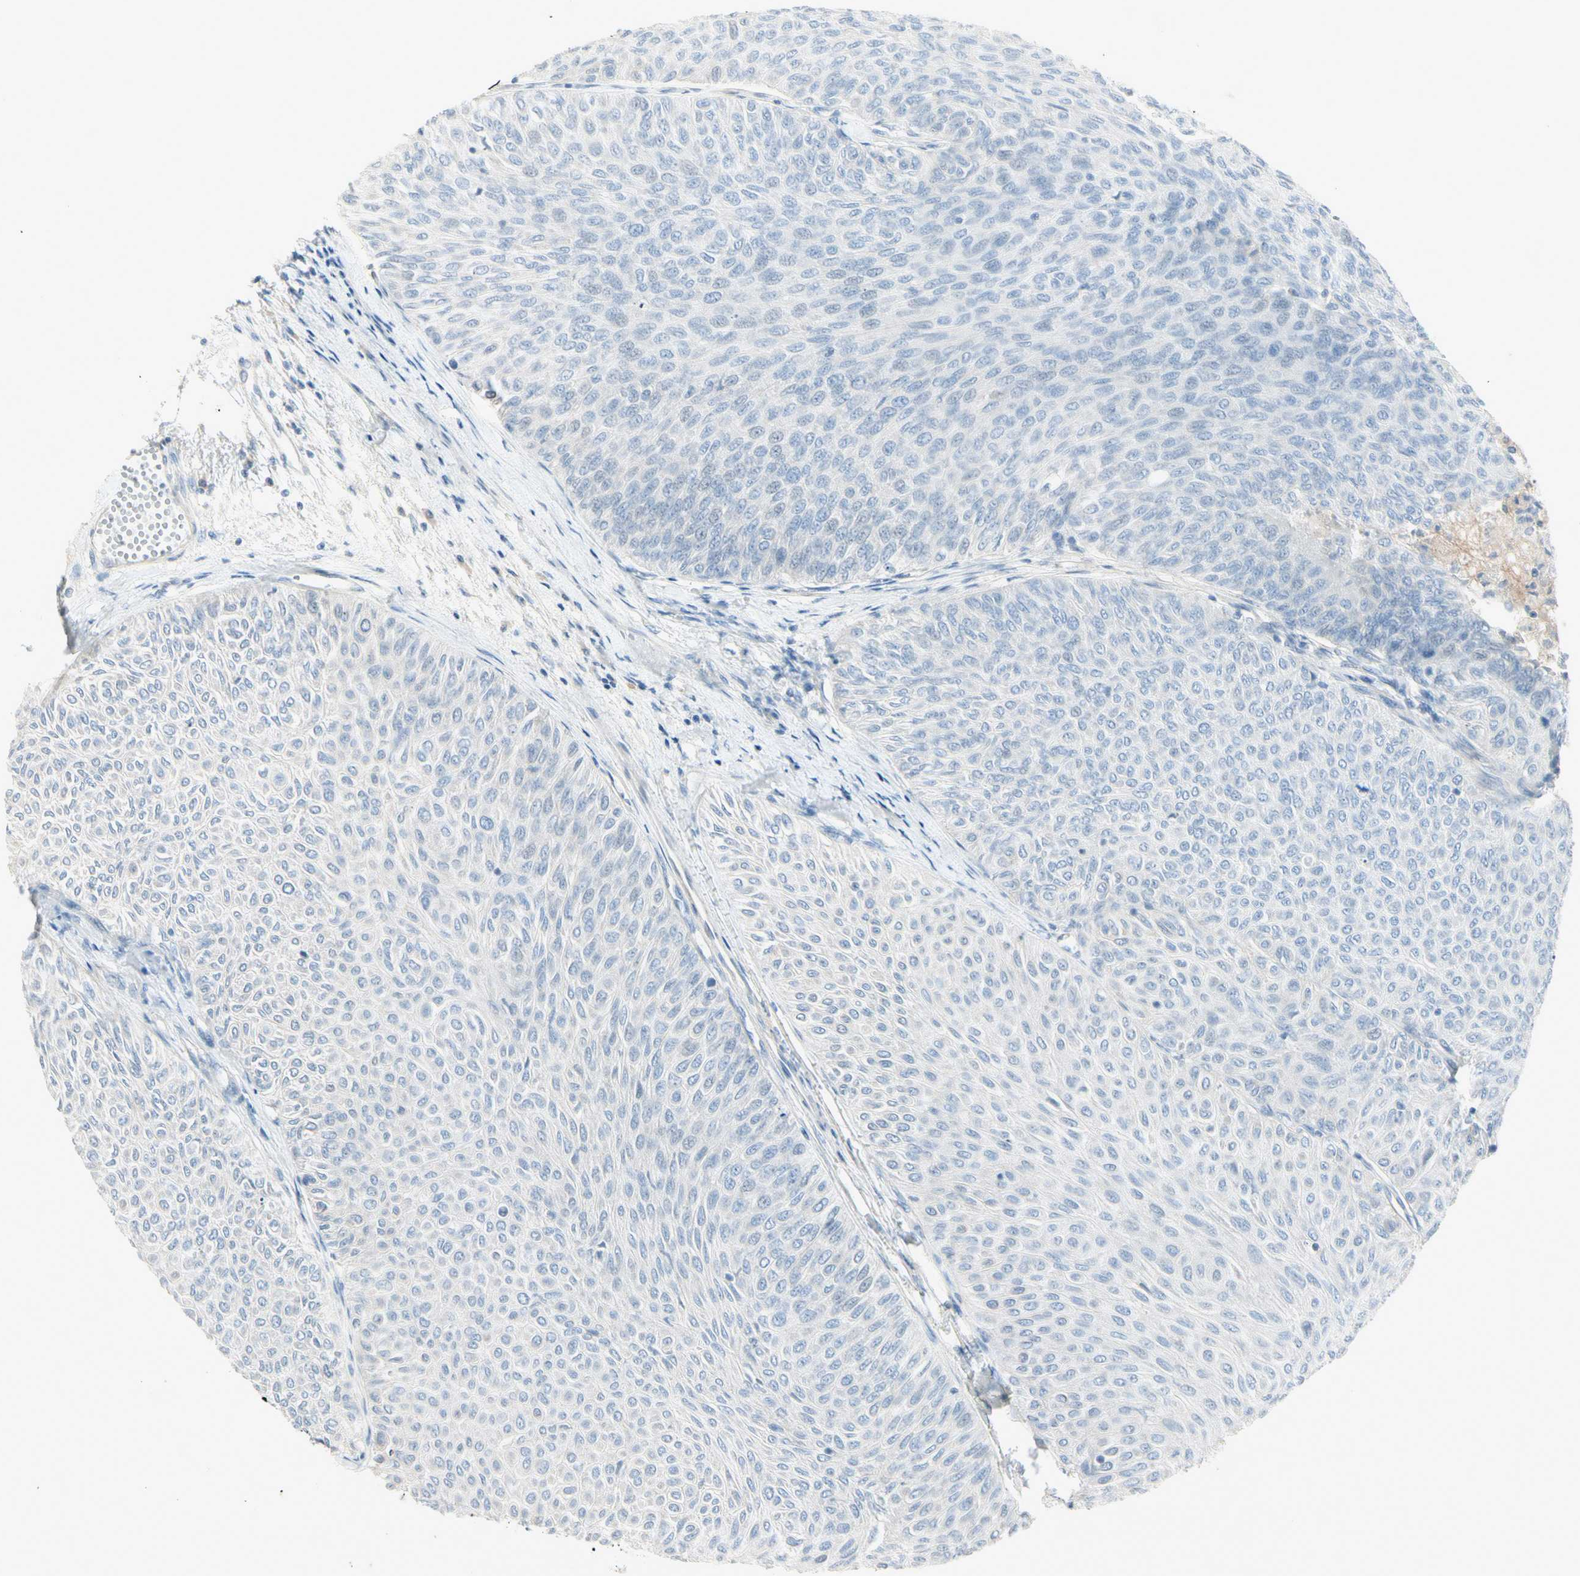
{"staining": {"intensity": "negative", "quantity": "none", "location": "none"}, "tissue": "urothelial cancer", "cell_type": "Tumor cells", "image_type": "cancer", "snomed": [{"axis": "morphology", "description": "Urothelial carcinoma, Low grade"}, {"axis": "topography", "description": "Urinary bladder"}], "caption": "Urothelial carcinoma (low-grade) stained for a protein using IHC shows no positivity tumor cells.", "gene": "CYP2E1", "patient": {"sex": "male", "age": 78}}